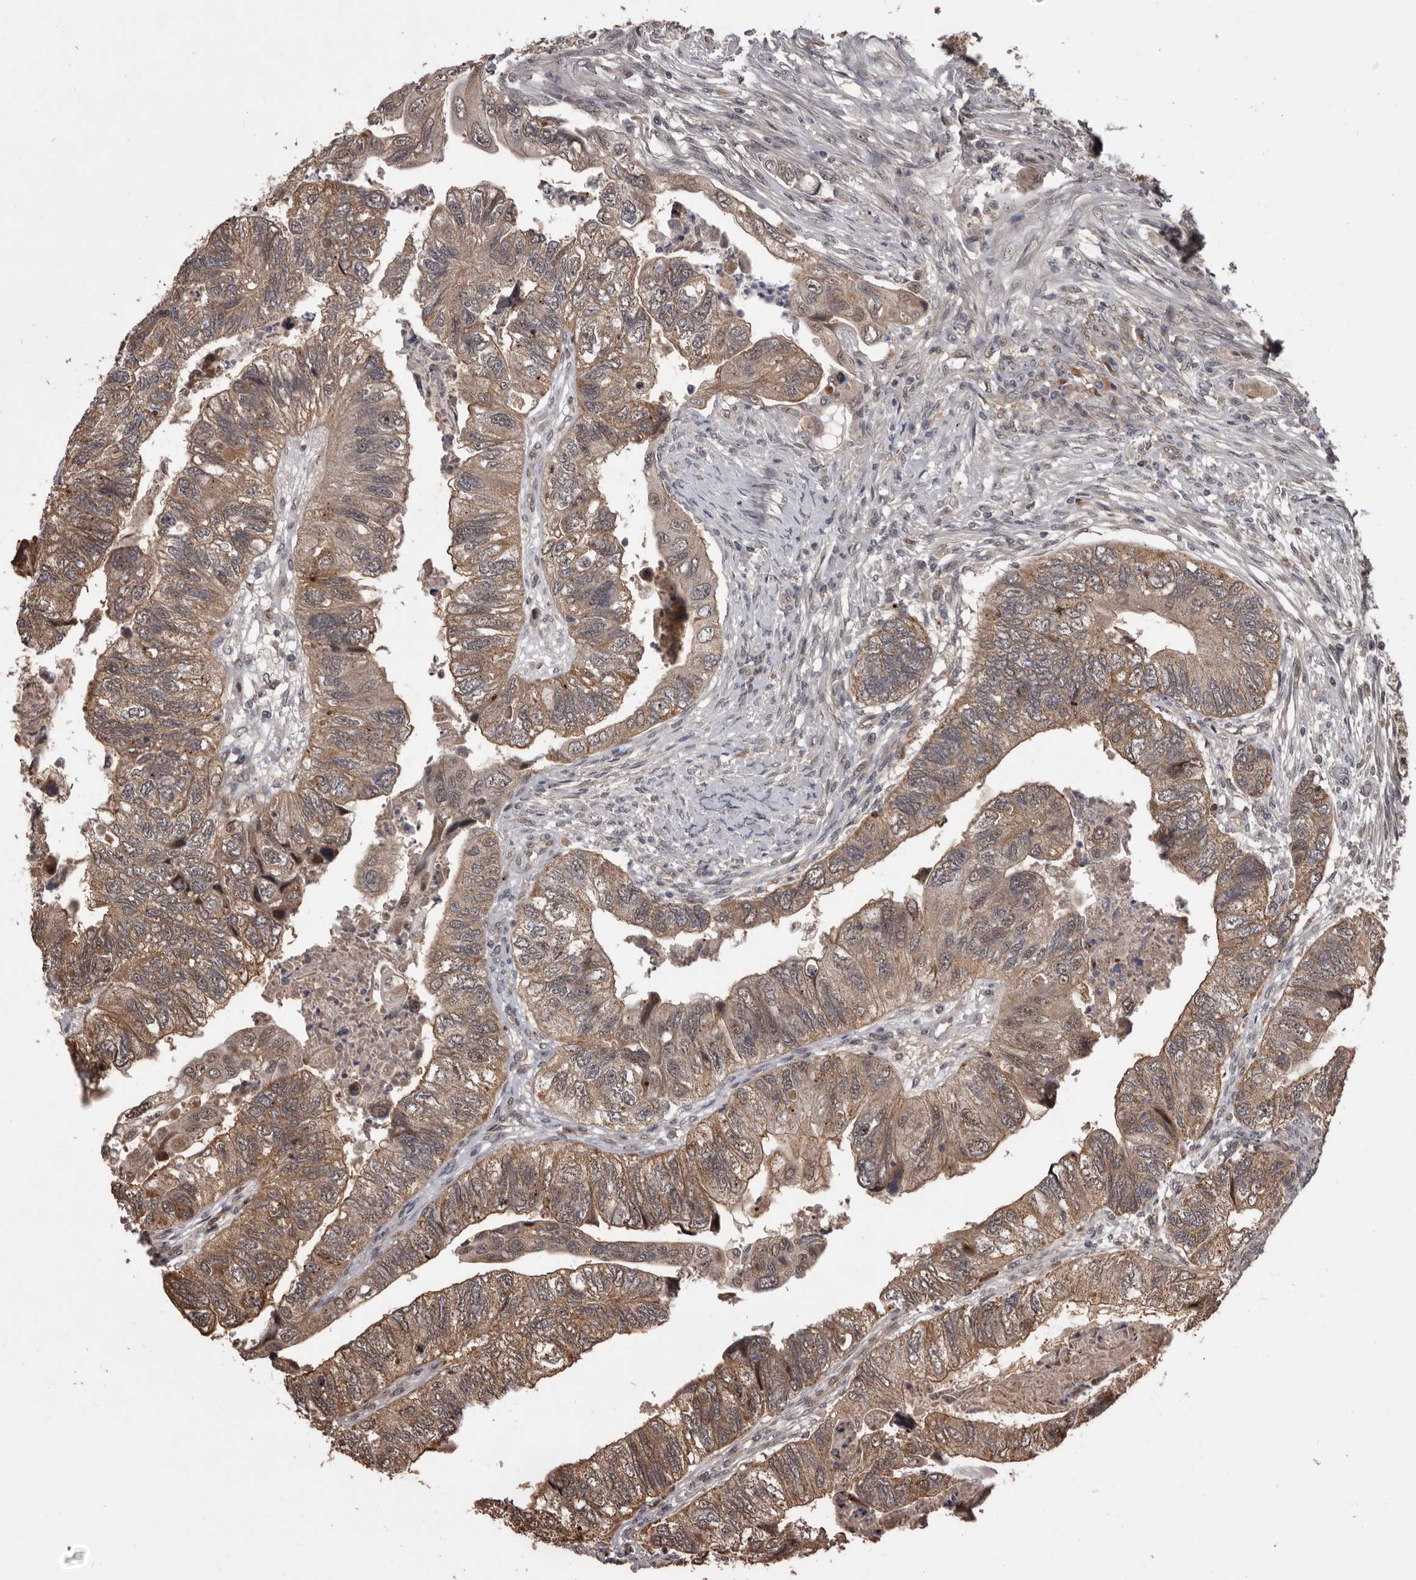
{"staining": {"intensity": "moderate", "quantity": ">75%", "location": "cytoplasmic/membranous"}, "tissue": "colorectal cancer", "cell_type": "Tumor cells", "image_type": "cancer", "snomed": [{"axis": "morphology", "description": "Adenocarcinoma, NOS"}, {"axis": "topography", "description": "Rectum"}], "caption": "A histopathology image of human adenocarcinoma (colorectal) stained for a protein exhibits moderate cytoplasmic/membranous brown staining in tumor cells.", "gene": "AHR", "patient": {"sex": "male", "age": 63}}